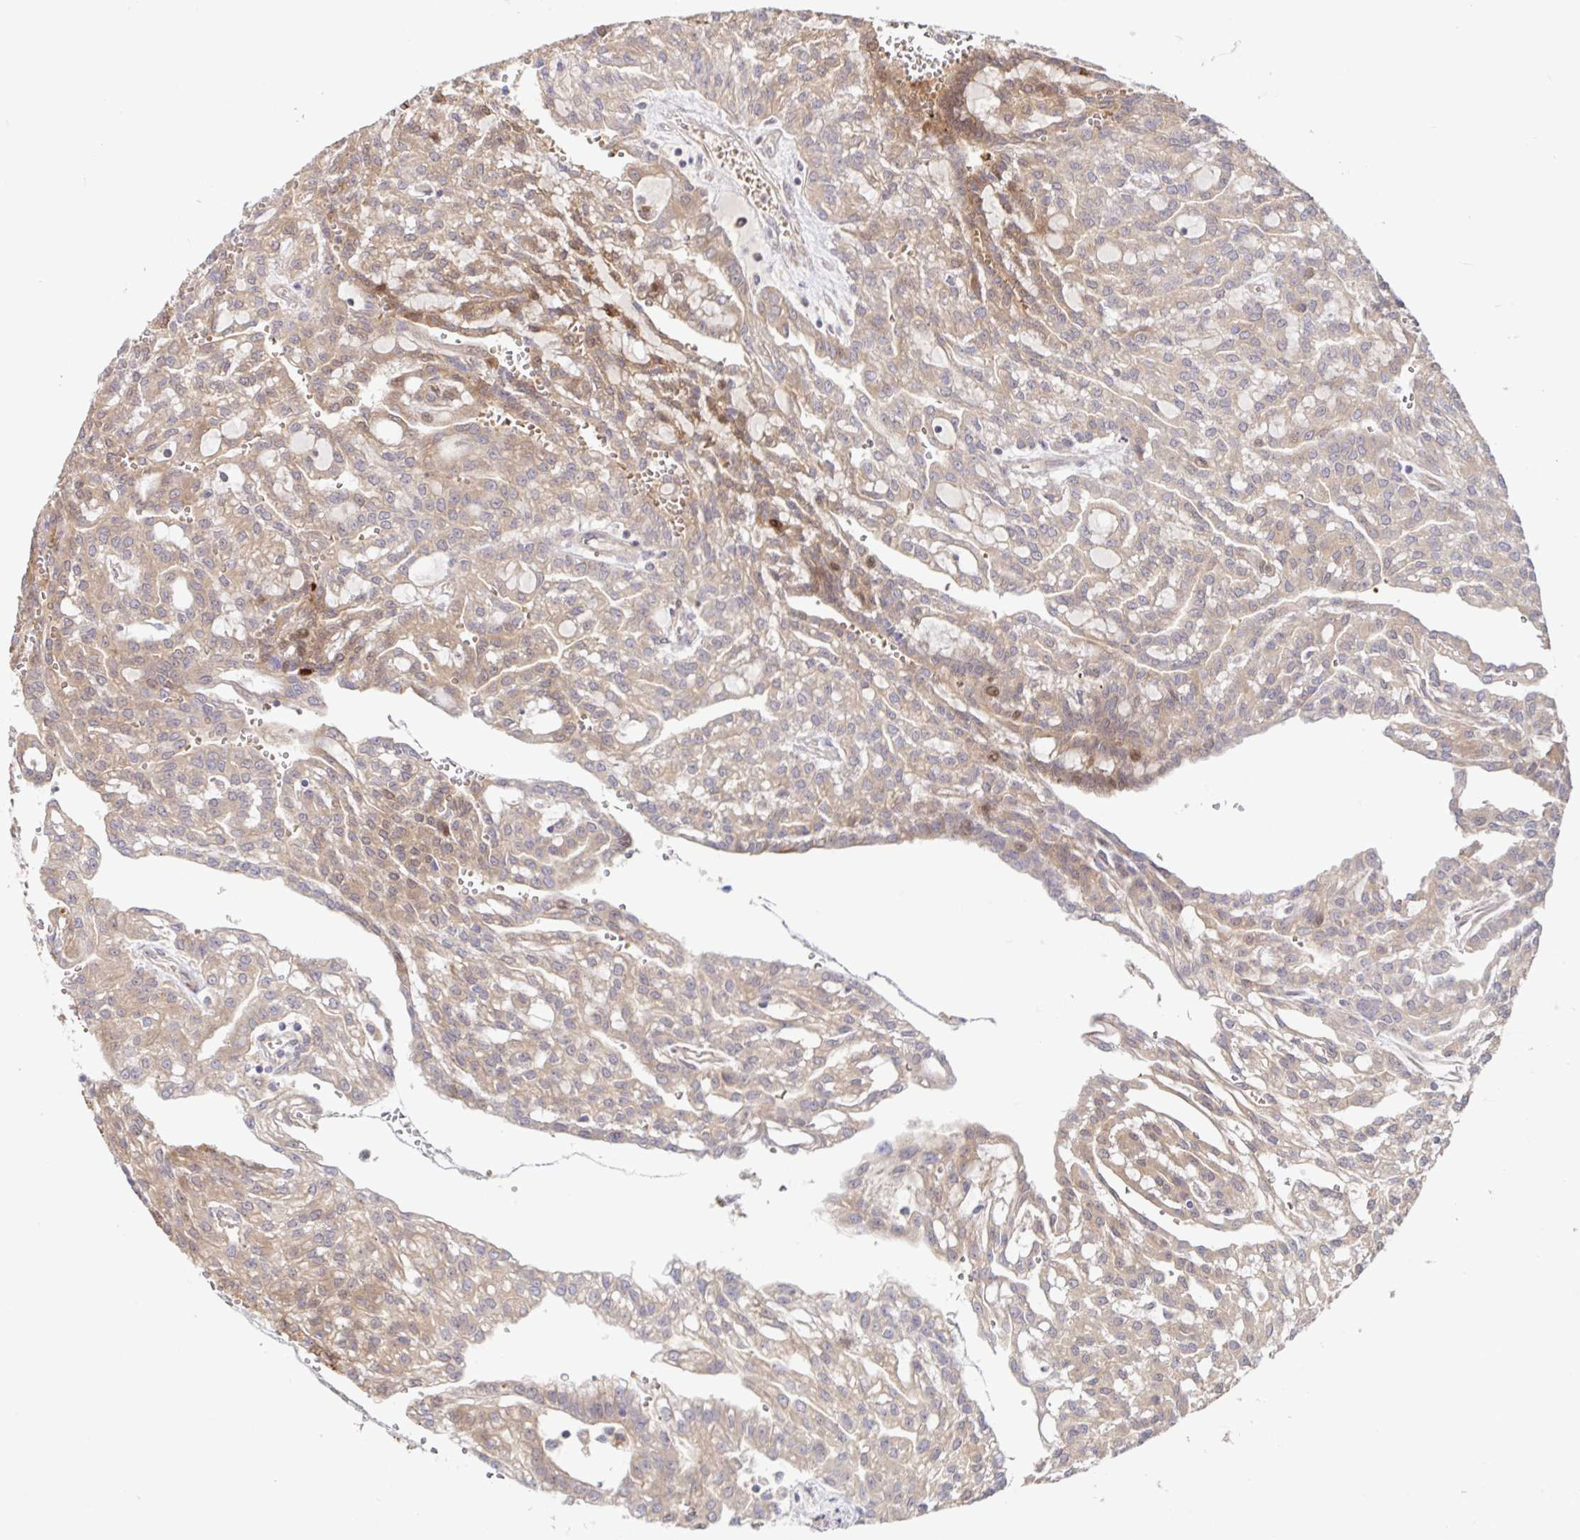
{"staining": {"intensity": "moderate", "quantity": ">75%", "location": "cytoplasmic/membranous"}, "tissue": "renal cancer", "cell_type": "Tumor cells", "image_type": "cancer", "snomed": [{"axis": "morphology", "description": "Adenocarcinoma, NOS"}, {"axis": "topography", "description": "Kidney"}], "caption": "High-magnification brightfield microscopy of renal adenocarcinoma stained with DAB (brown) and counterstained with hematoxylin (blue). tumor cells exhibit moderate cytoplasmic/membranous expression is identified in about>75% of cells. Using DAB (3,3'-diaminobenzidine) (brown) and hematoxylin (blue) stains, captured at high magnification using brightfield microscopy.", "gene": "AACS", "patient": {"sex": "male", "age": 63}}